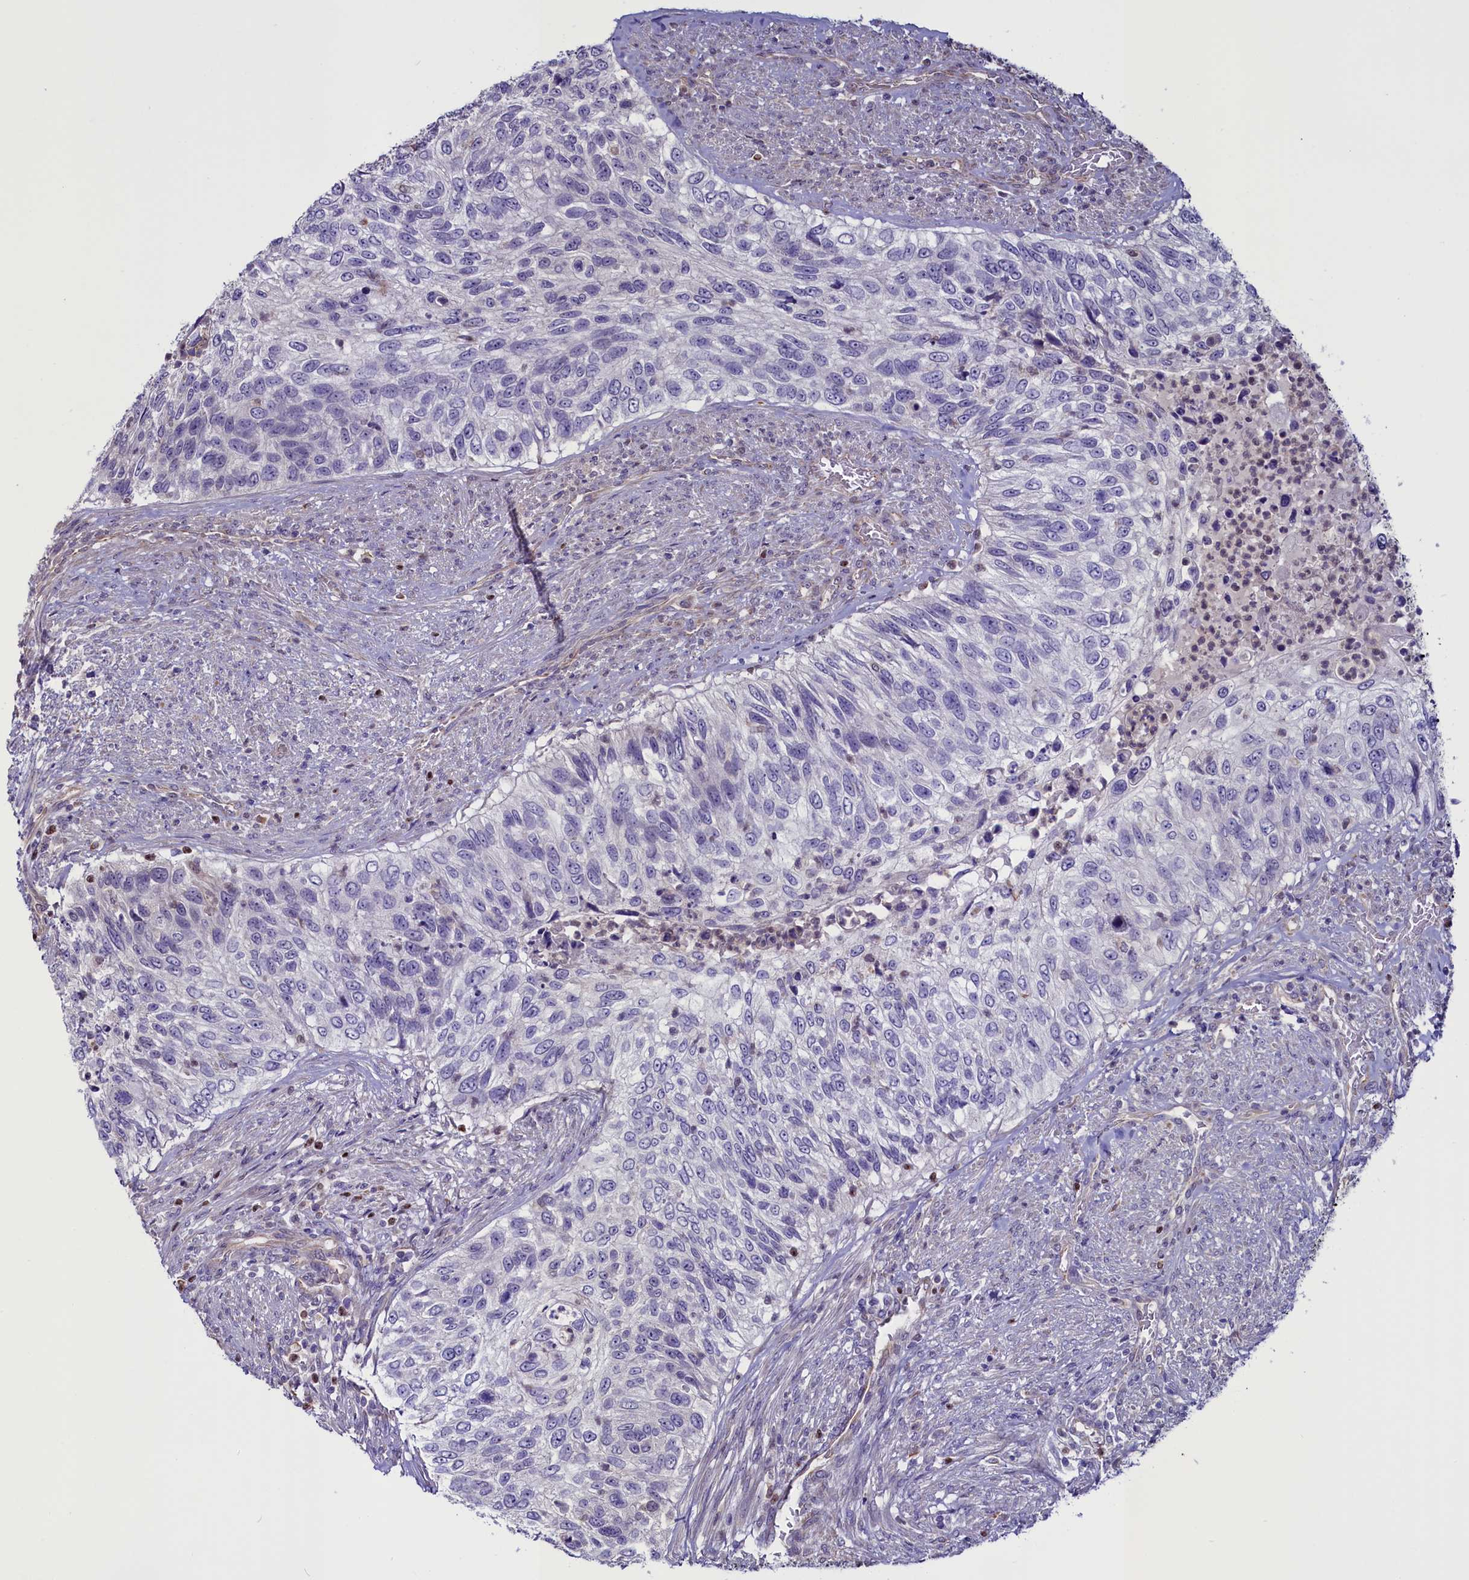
{"staining": {"intensity": "negative", "quantity": "none", "location": "none"}, "tissue": "urothelial cancer", "cell_type": "Tumor cells", "image_type": "cancer", "snomed": [{"axis": "morphology", "description": "Urothelial carcinoma, High grade"}, {"axis": "topography", "description": "Urinary bladder"}], "caption": "Immunohistochemistry of human urothelial carcinoma (high-grade) displays no staining in tumor cells.", "gene": "PDILT", "patient": {"sex": "female", "age": 60}}